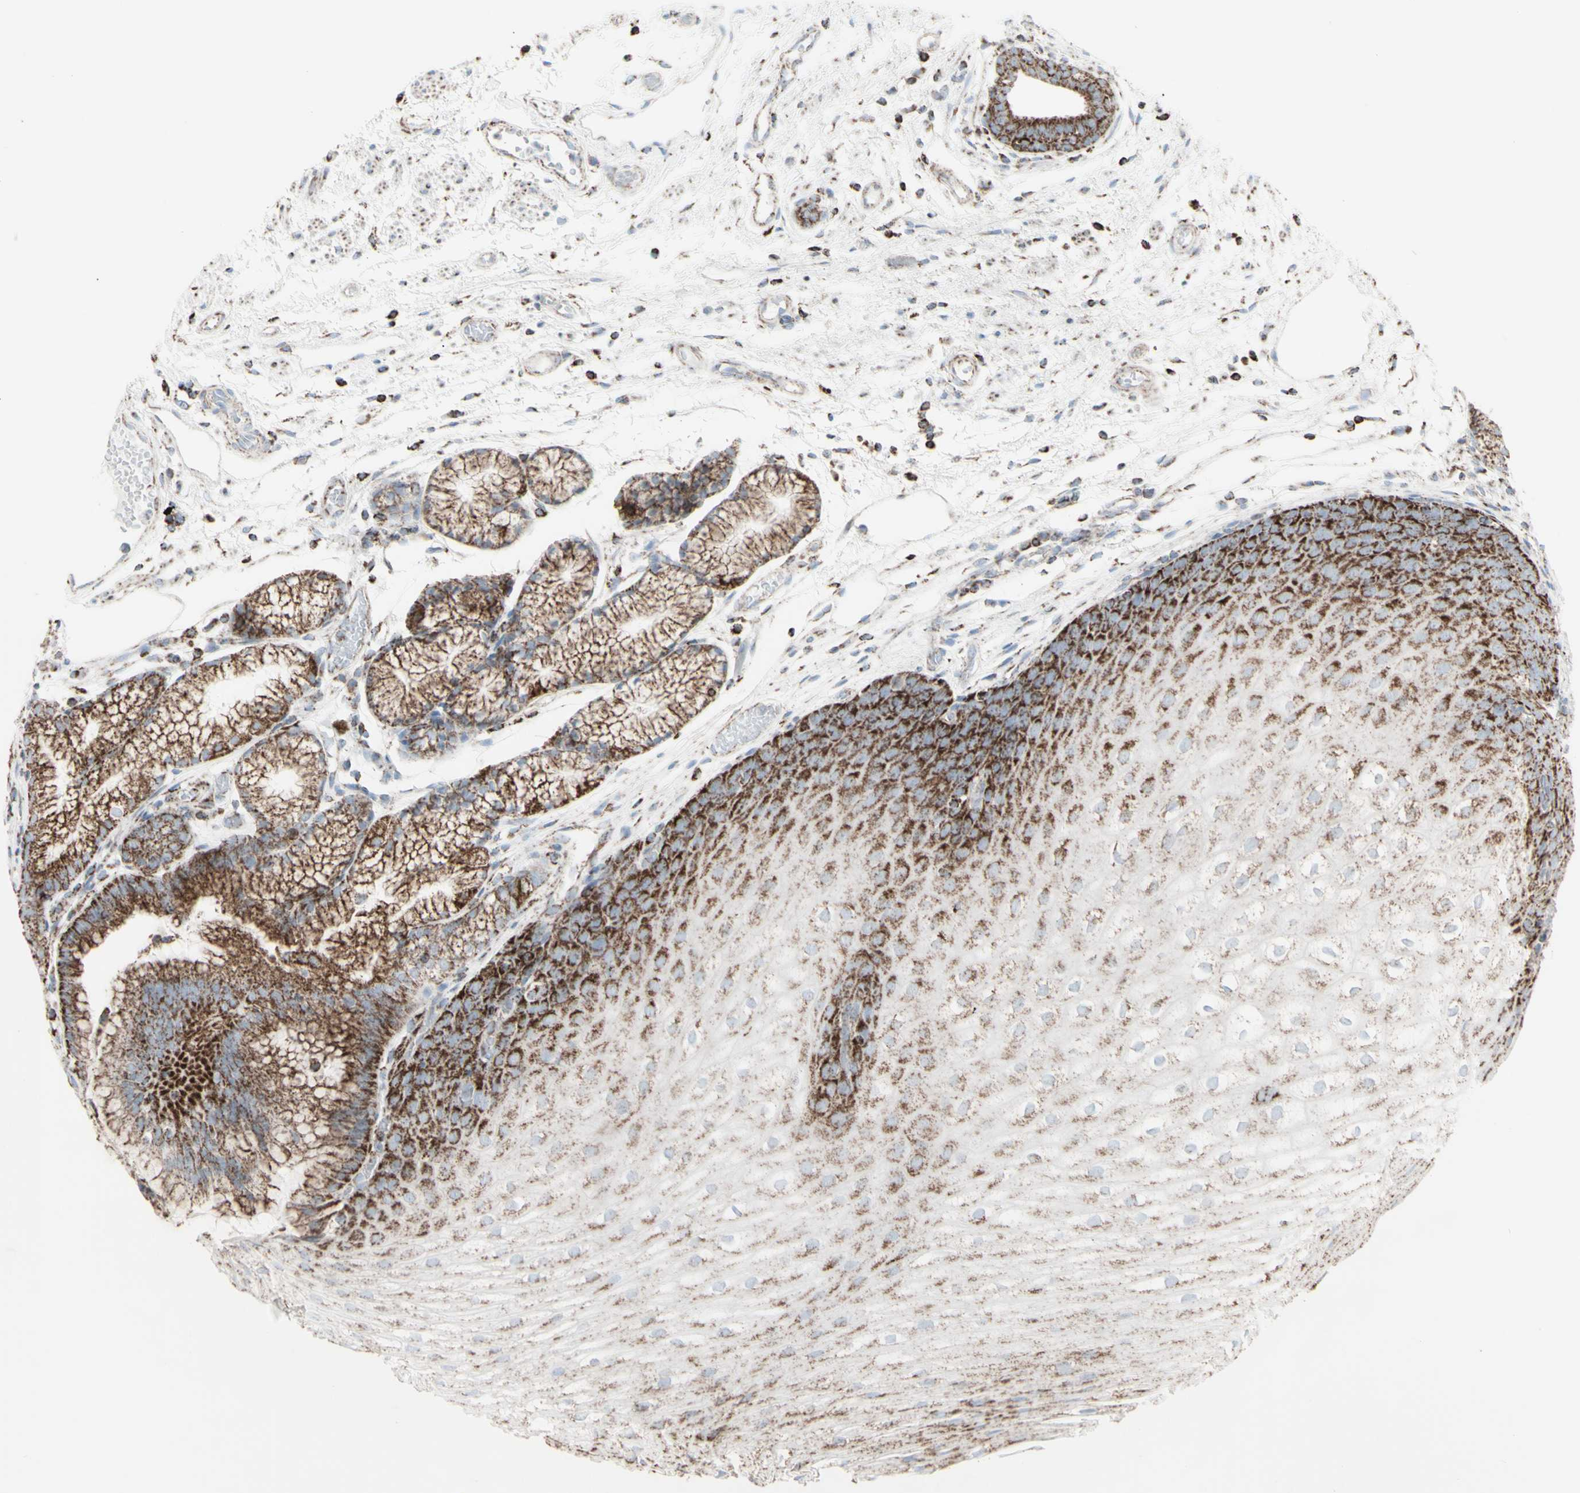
{"staining": {"intensity": "strong", "quantity": "25%-75%", "location": "cytoplasmic/membranous"}, "tissue": "stomach", "cell_type": "Glandular cells", "image_type": "normal", "snomed": [{"axis": "morphology", "description": "Normal tissue, NOS"}, {"axis": "topography", "description": "Stomach, upper"}], "caption": "Stomach stained with immunohistochemistry (IHC) exhibits strong cytoplasmic/membranous positivity in approximately 25%-75% of glandular cells.", "gene": "PLGRKT", "patient": {"sex": "male", "age": 72}}